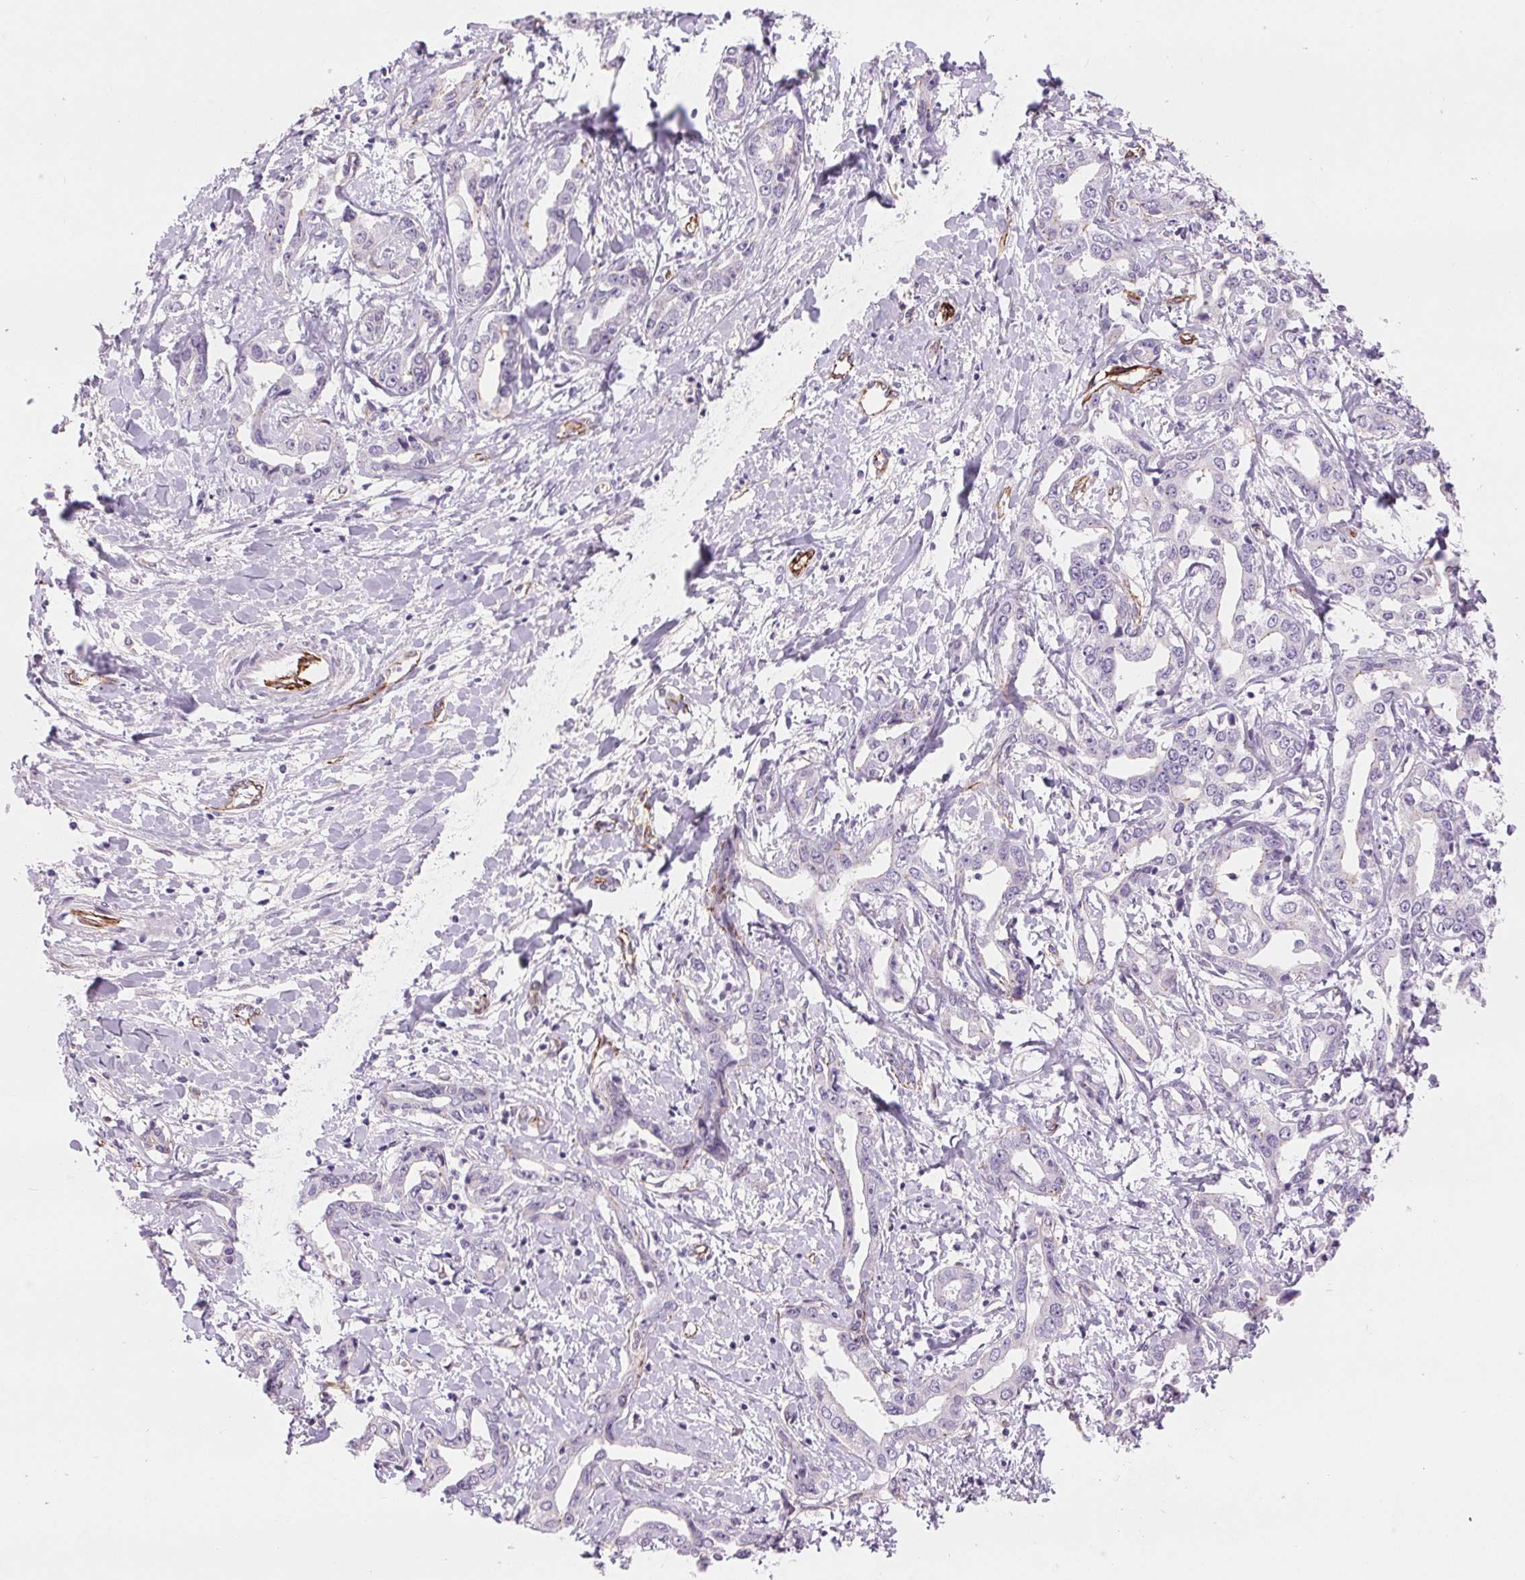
{"staining": {"intensity": "negative", "quantity": "none", "location": "none"}, "tissue": "liver cancer", "cell_type": "Tumor cells", "image_type": "cancer", "snomed": [{"axis": "morphology", "description": "Cholangiocarcinoma"}, {"axis": "topography", "description": "Liver"}], "caption": "A high-resolution photomicrograph shows immunohistochemistry staining of liver cancer (cholangiocarcinoma), which reveals no significant expression in tumor cells. (DAB (3,3'-diaminobenzidine) immunohistochemistry (IHC) visualized using brightfield microscopy, high magnification).", "gene": "DIXDC1", "patient": {"sex": "male", "age": 59}}